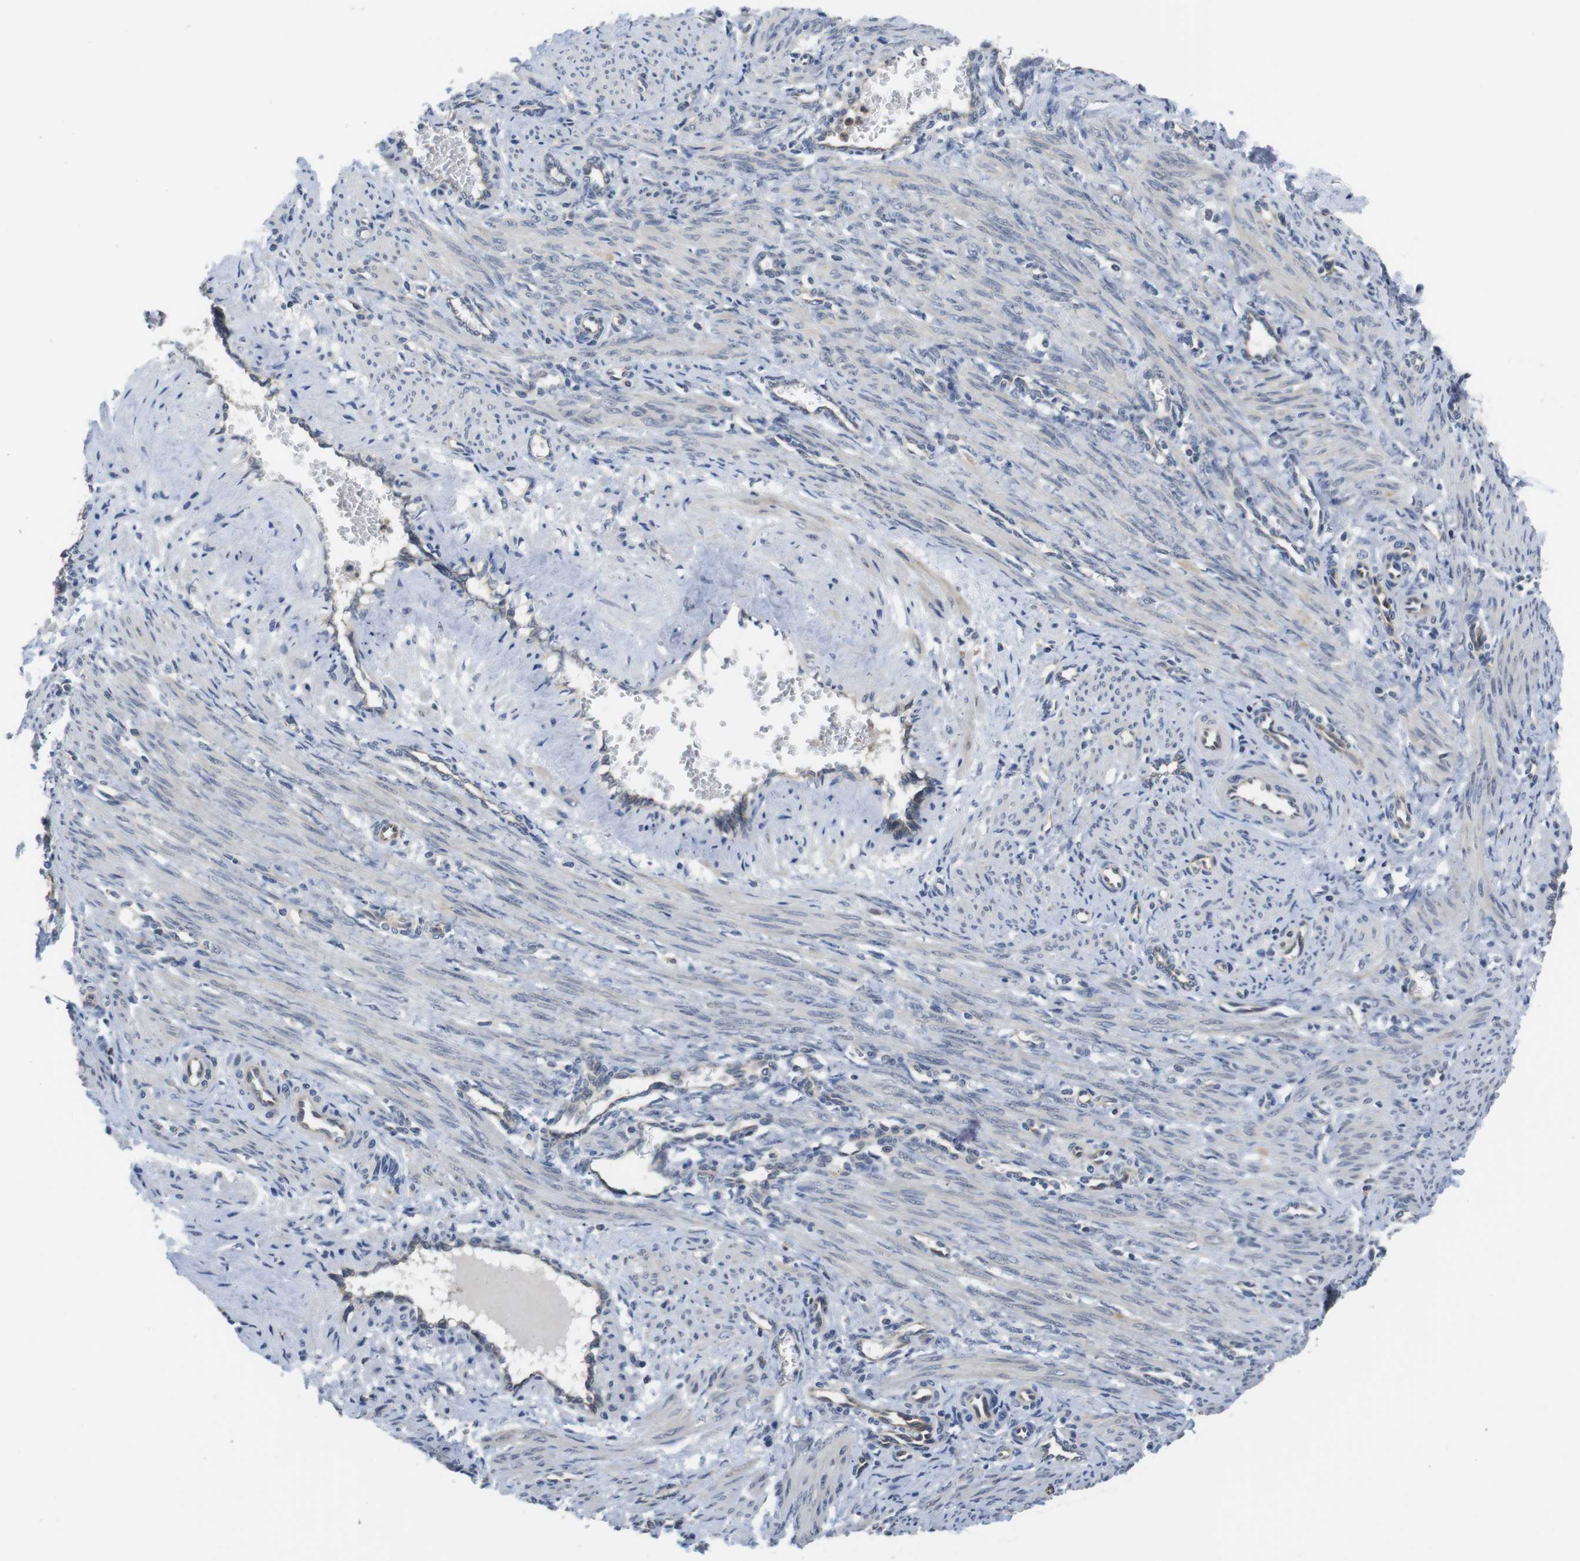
{"staining": {"intensity": "negative", "quantity": "none", "location": "none"}, "tissue": "smooth muscle", "cell_type": "Smooth muscle cells", "image_type": "normal", "snomed": [{"axis": "morphology", "description": "Normal tissue, NOS"}, {"axis": "topography", "description": "Endometrium"}], "caption": "Immunohistochemistry (IHC) micrograph of benign smooth muscle stained for a protein (brown), which exhibits no positivity in smooth muscle cells. (Brightfield microscopy of DAB (3,3'-diaminobenzidine) immunohistochemistry (IHC) at high magnification).", "gene": "FADD", "patient": {"sex": "female", "age": 33}}